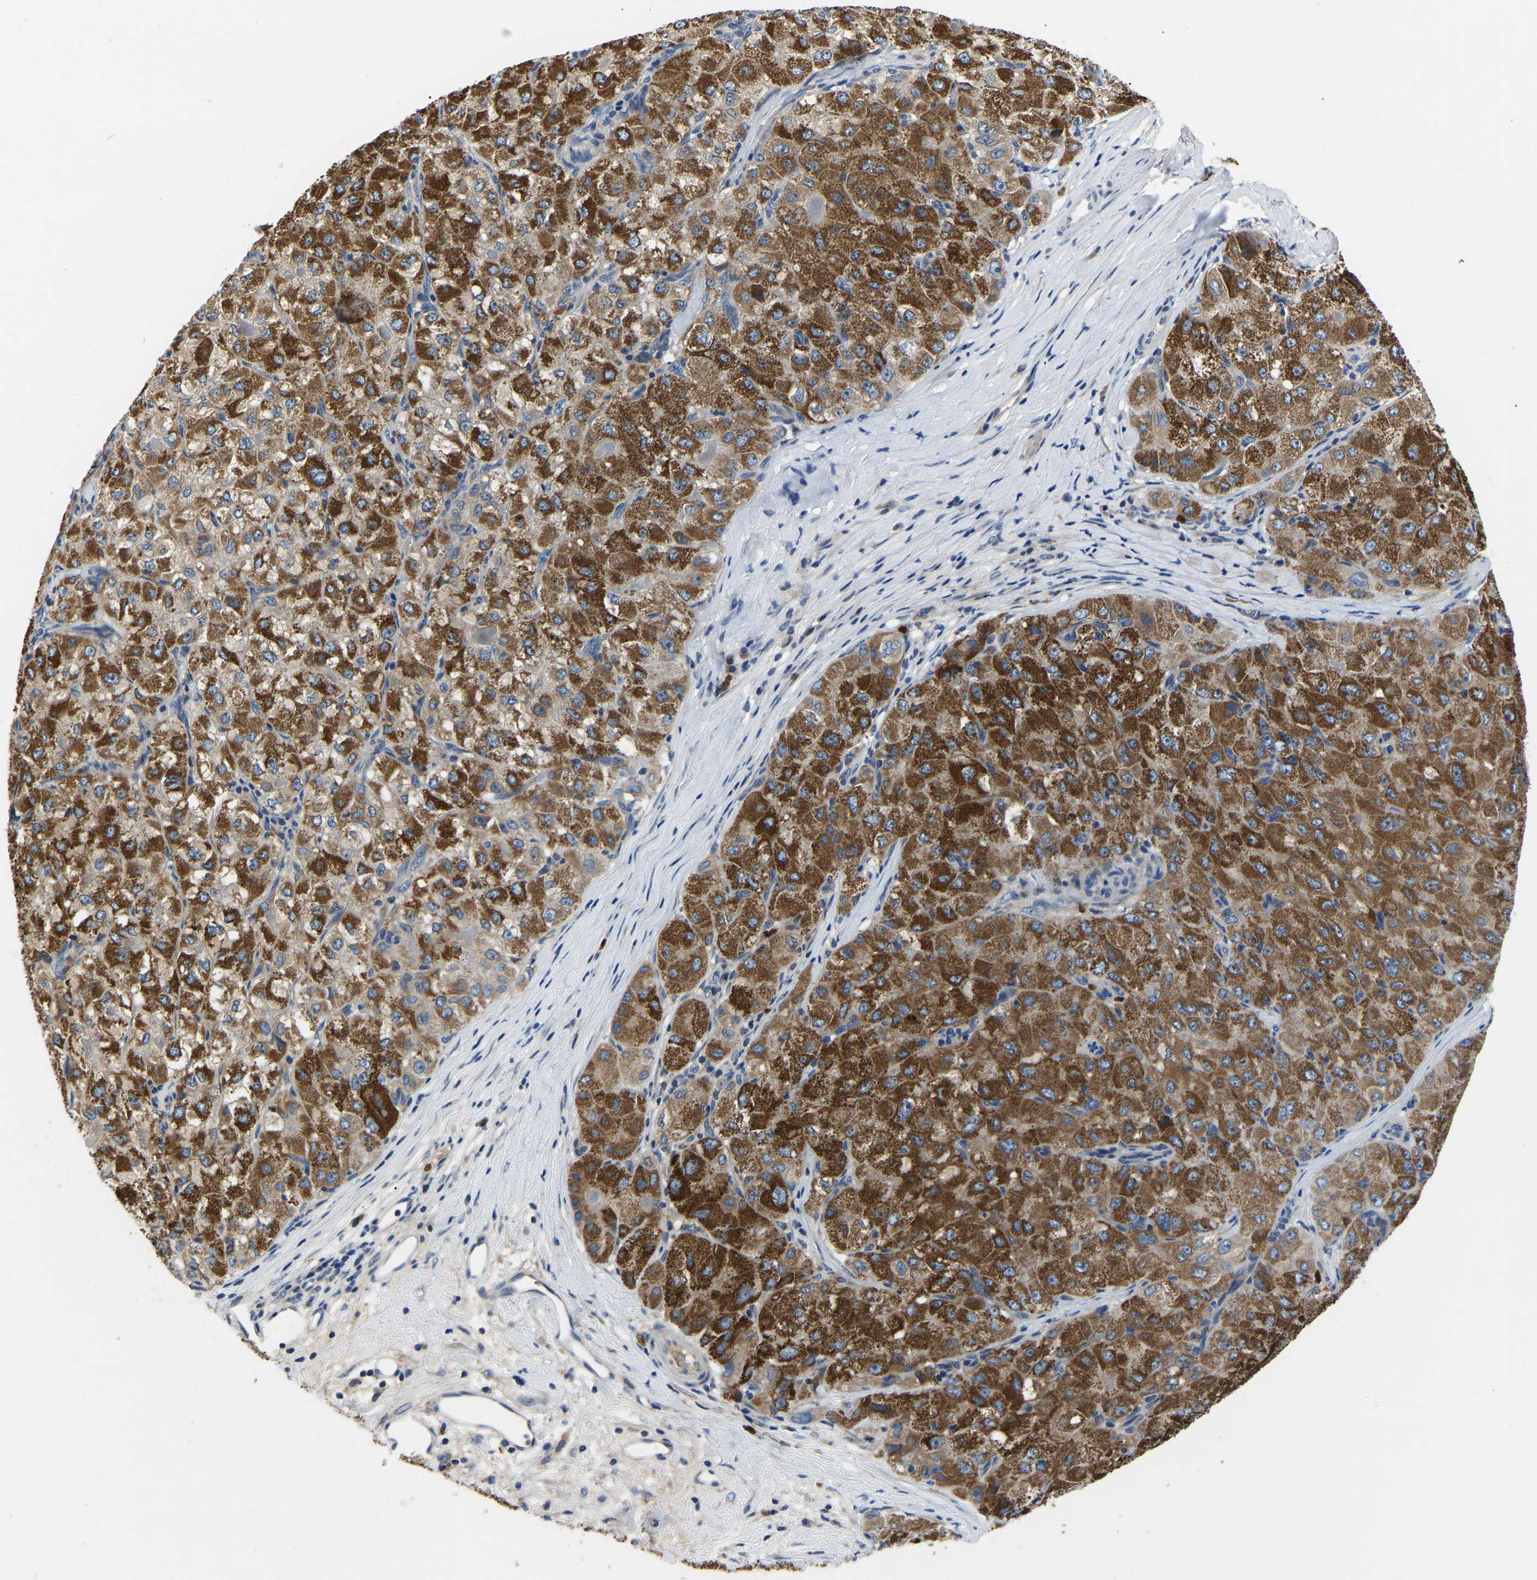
{"staining": {"intensity": "strong", "quantity": ">75%", "location": "cytoplasmic/membranous"}, "tissue": "liver cancer", "cell_type": "Tumor cells", "image_type": "cancer", "snomed": [{"axis": "morphology", "description": "Carcinoma, Hepatocellular, NOS"}, {"axis": "topography", "description": "Liver"}], "caption": "The image displays staining of liver cancer, revealing strong cytoplasmic/membranous protein expression (brown color) within tumor cells. The staining was performed using DAB, with brown indicating positive protein expression. Nuclei are stained blue with hematoxylin.", "gene": "TOR1B", "patient": {"sex": "male", "age": 80}}